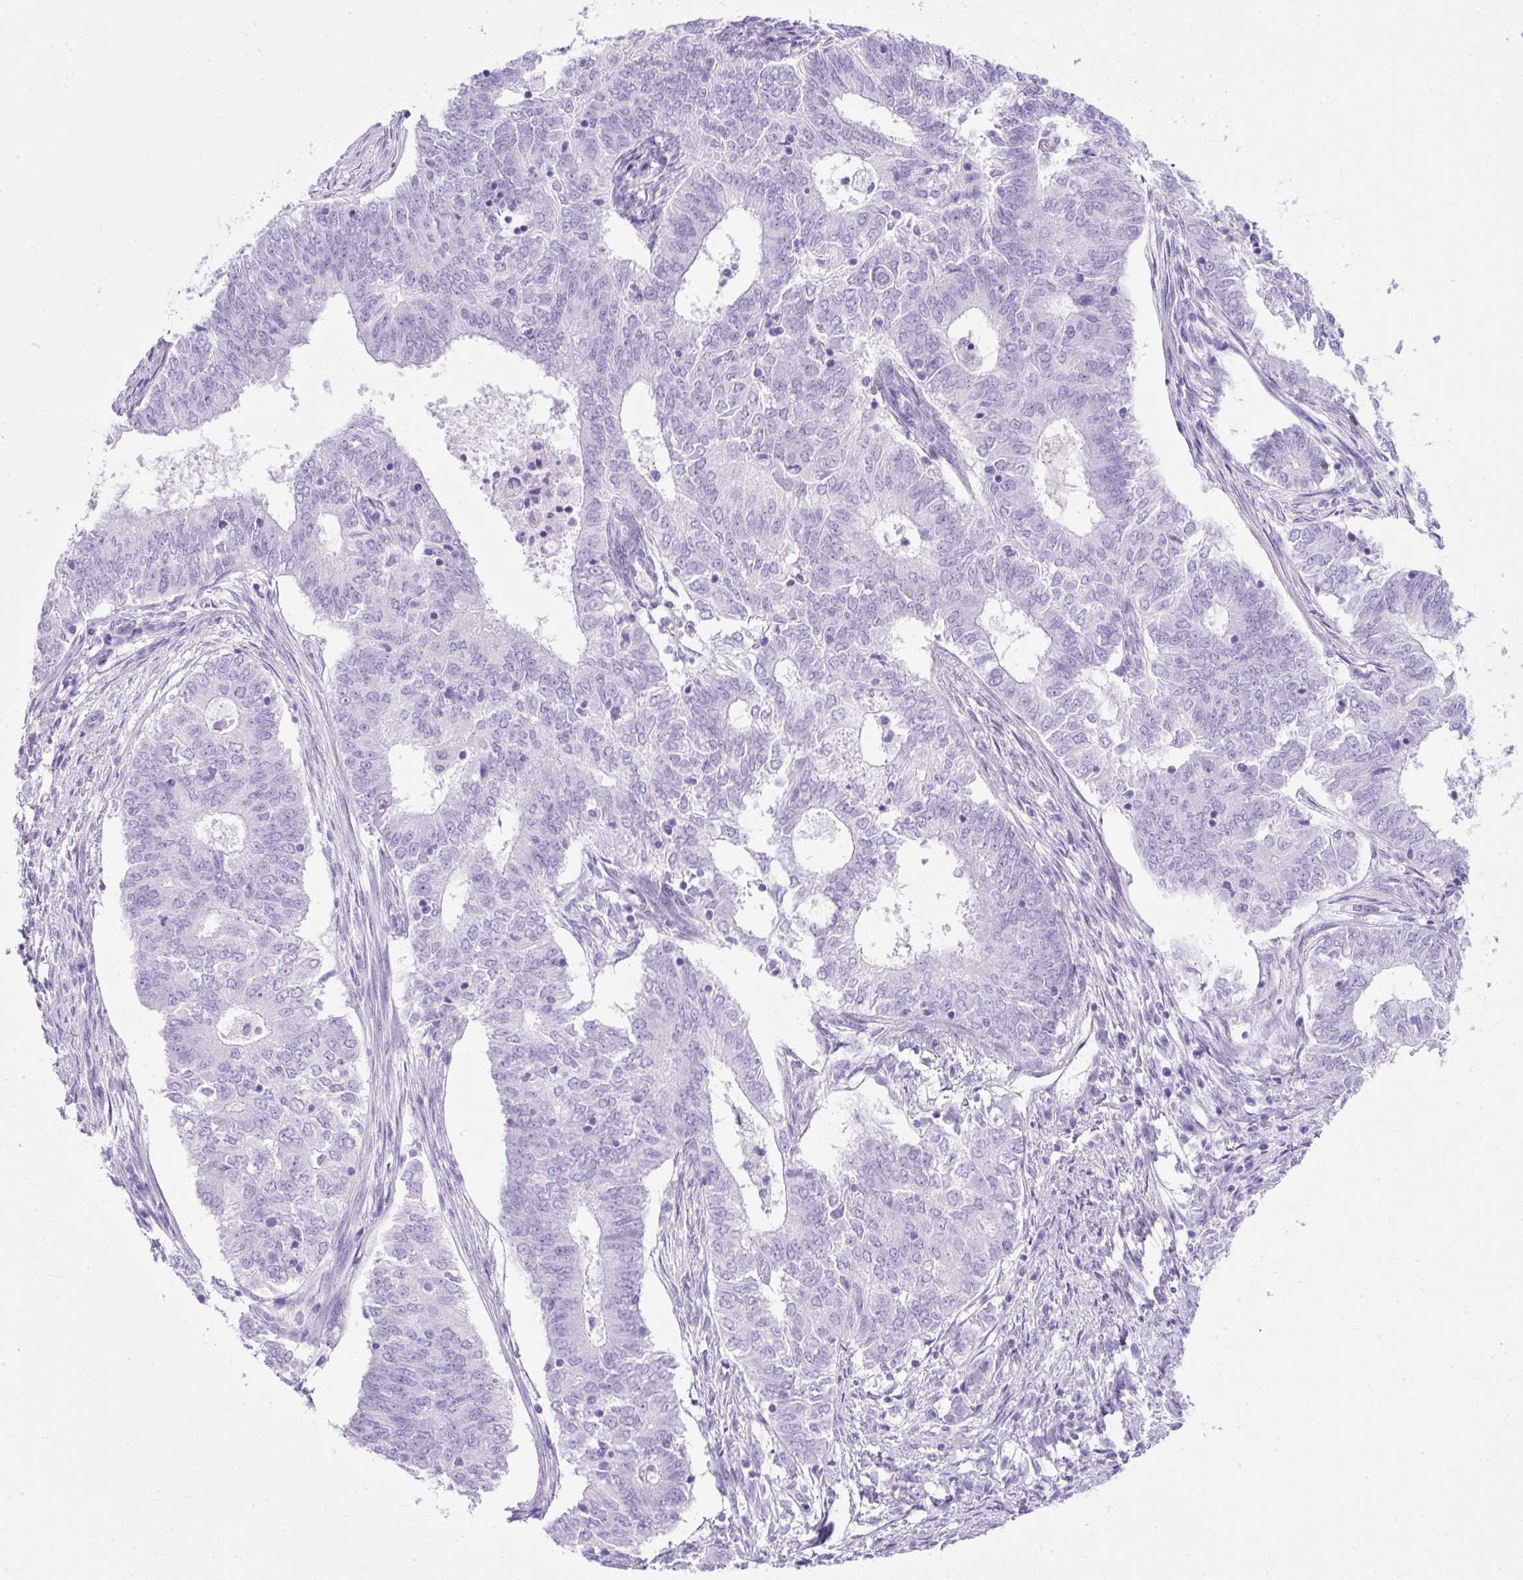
{"staining": {"intensity": "negative", "quantity": "none", "location": "none"}, "tissue": "endometrial cancer", "cell_type": "Tumor cells", "image_type": "cancer", "snomed": [{"axis": "morphology", "description": "Adenocarcinoma, NOS"}, {"axis": "topography", "description": "Endometrium"}], "caption": "A histopathology image of human endometrial cancer (adenocarcinoma) is negative for staining in tumor cells.", "gene": "PVALB", "patient": {"sex": "female", "age": 62}}